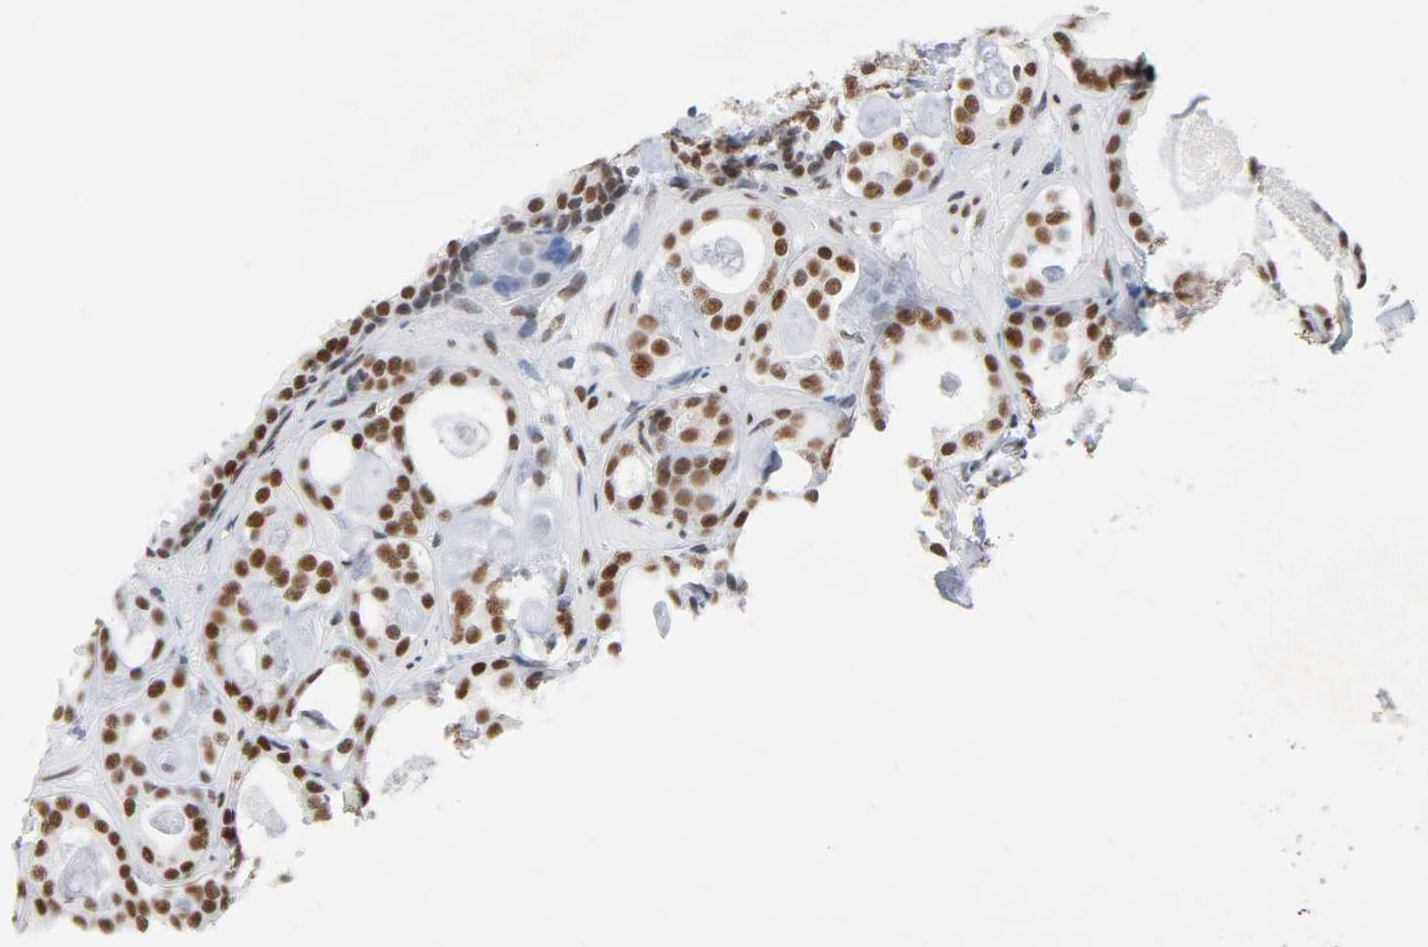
{"staining": {"intensity": "strong", "quantity": ">75%", "location": "nuclear"}, "tissue": "prostate cancer", "cell_type": "Tumor cells", "image_type": "cancer", "snomed": [{"axis": "morphology", "description": "Adenocarcinoma, Low grade"}, {"axis": "topography", "description": "Prostate"}], "caption": "Low-grade adenocarcinoma (prostate) stained with DAB (3,3'-diaminobenzidine) IHC displays high levels of strong nuclear expression in approximately >75% of tumor cells.", "gene": "CSTF2", "patient": {"sex": "male", "age": 57}}